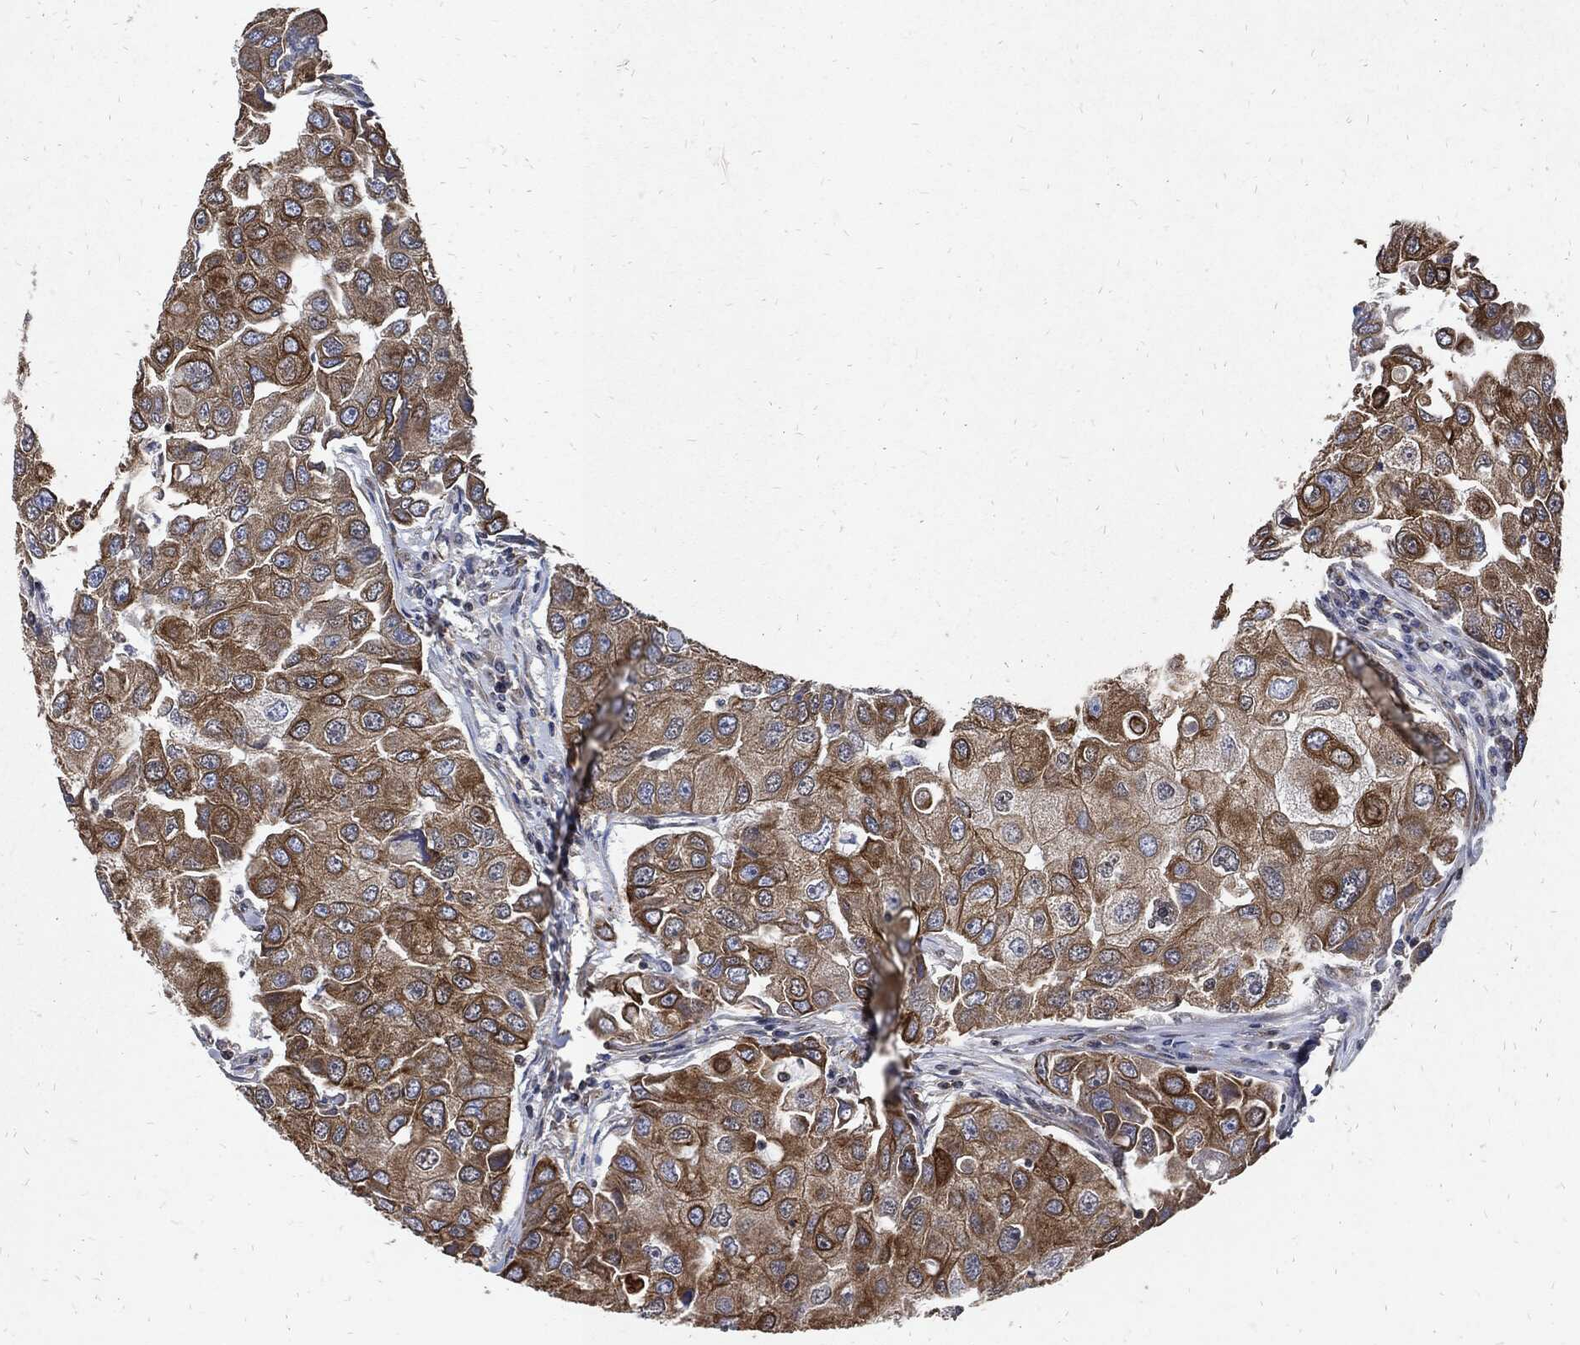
{"staining": {"intensity": "moderate", "quantity": ">75%", "location": "cytoplasmic/membranous"}, "tissue": "breast cancer", "cell_type": "Tumor cells", "image_type": "cancer", "snomed": [{"axis": "morphology", "description": "Duct carcinoma"}, {"axis": "topography", "description": "Breast"}], "caption": "Immunohistochemical staining of breast cancer exhibits moderate cytoplasmic/membranous protein staining in approximately >75% of tumor cells.", "gene": "DCTN1", "patient": {"sex": "female", "age": 27}}